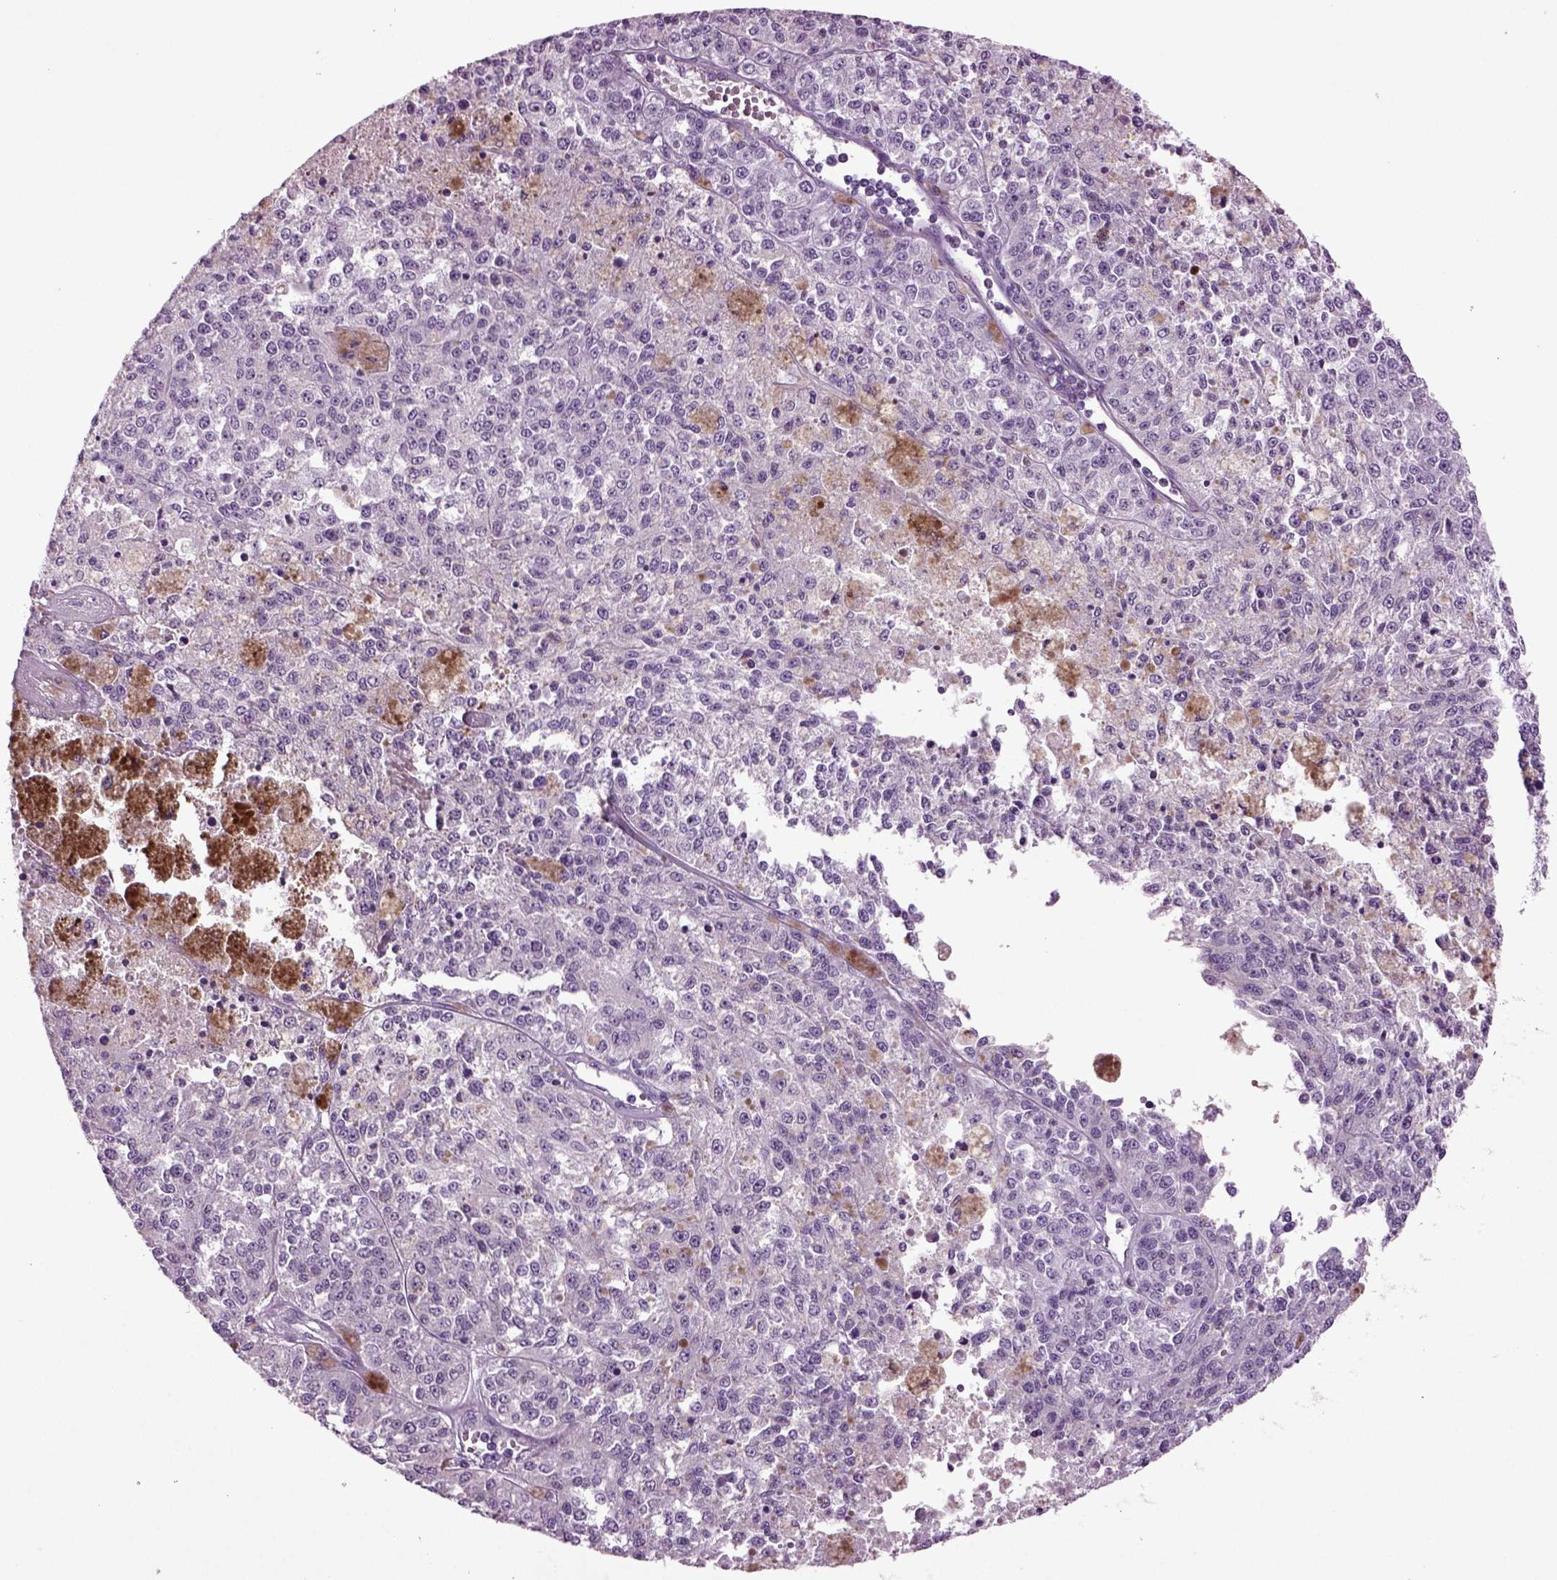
{"staining": {"intensity": "negative", "quantity": "none", "location": "none"}, "tissue": "melanoma", "cell_type": "Tumor cells", "image_type": "cancer", "snomed": [{"axis": "morphology", "description": "Malignant melanoma, Metastatic site"}, {"axis": "topography", "description": "Lymph node"}], "caption": "A high-resolution micrograph shows IHC staining of melanoma, which demonstrates no significant positivity in tumor cells.", "gene": "SLC17A6", "patient": {"sex": "female", "age": 64}}